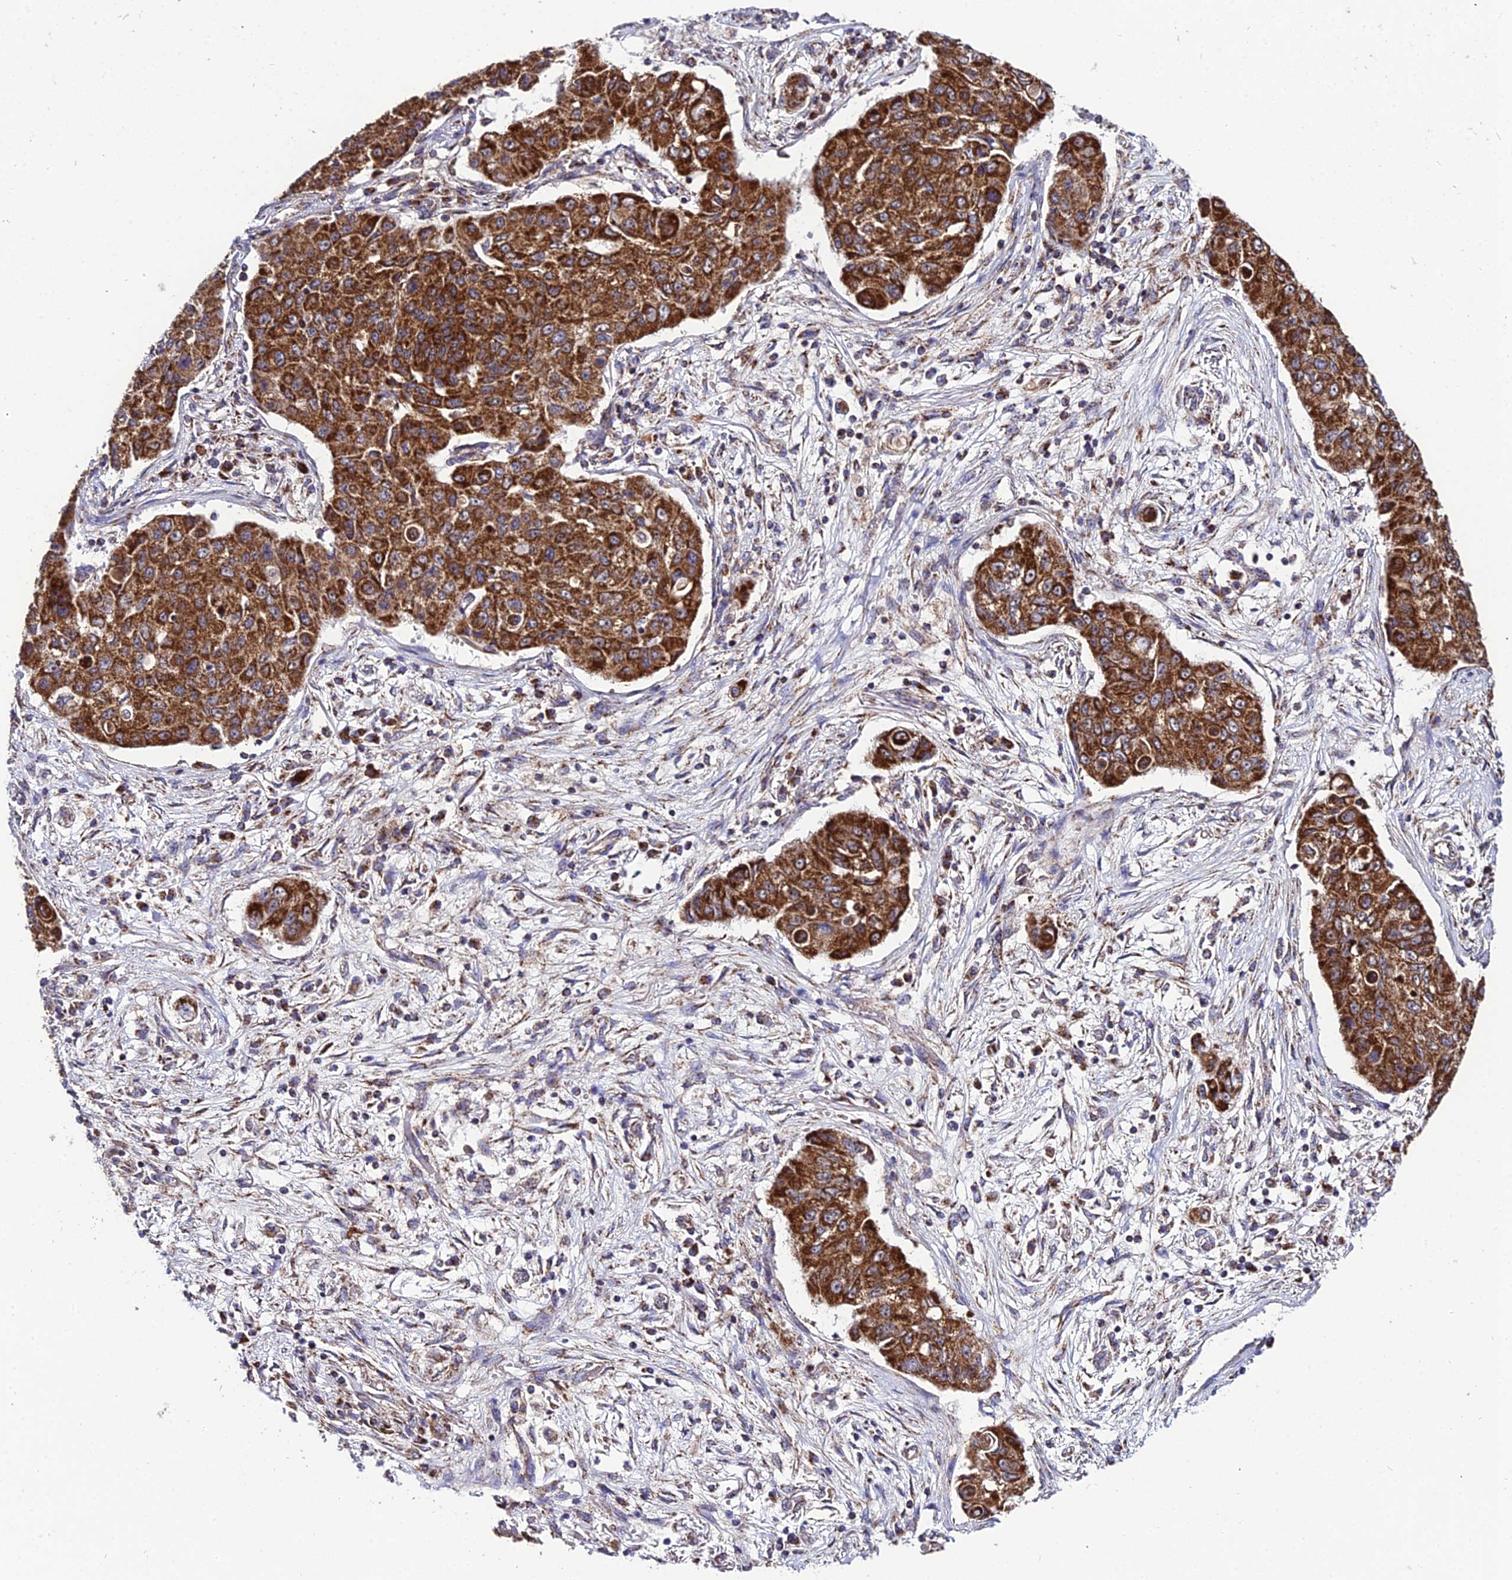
{"staining": {"intensity": "strong", "quantity": ">75%", "location": "cytoplasmic/membranous"}, "tissue": "lung cancer", "cell_type": "Tumor cells", "image_type": "cancer", "snomed": [{"axis": "morphology", "description": "Squamous cell carcinoma, NOS"}, {"axis": "topography", "description": "Lung"}], "caption": "Approximately >75% of tumor cells in lung cancer (squamous cell carcinoma) reveal strong cytoplasmic/membranous protein staining as visualized by brown immunohistochemical staining.", "gene": "PSMD2", "patient": {"sex": "male", "age": 74}}